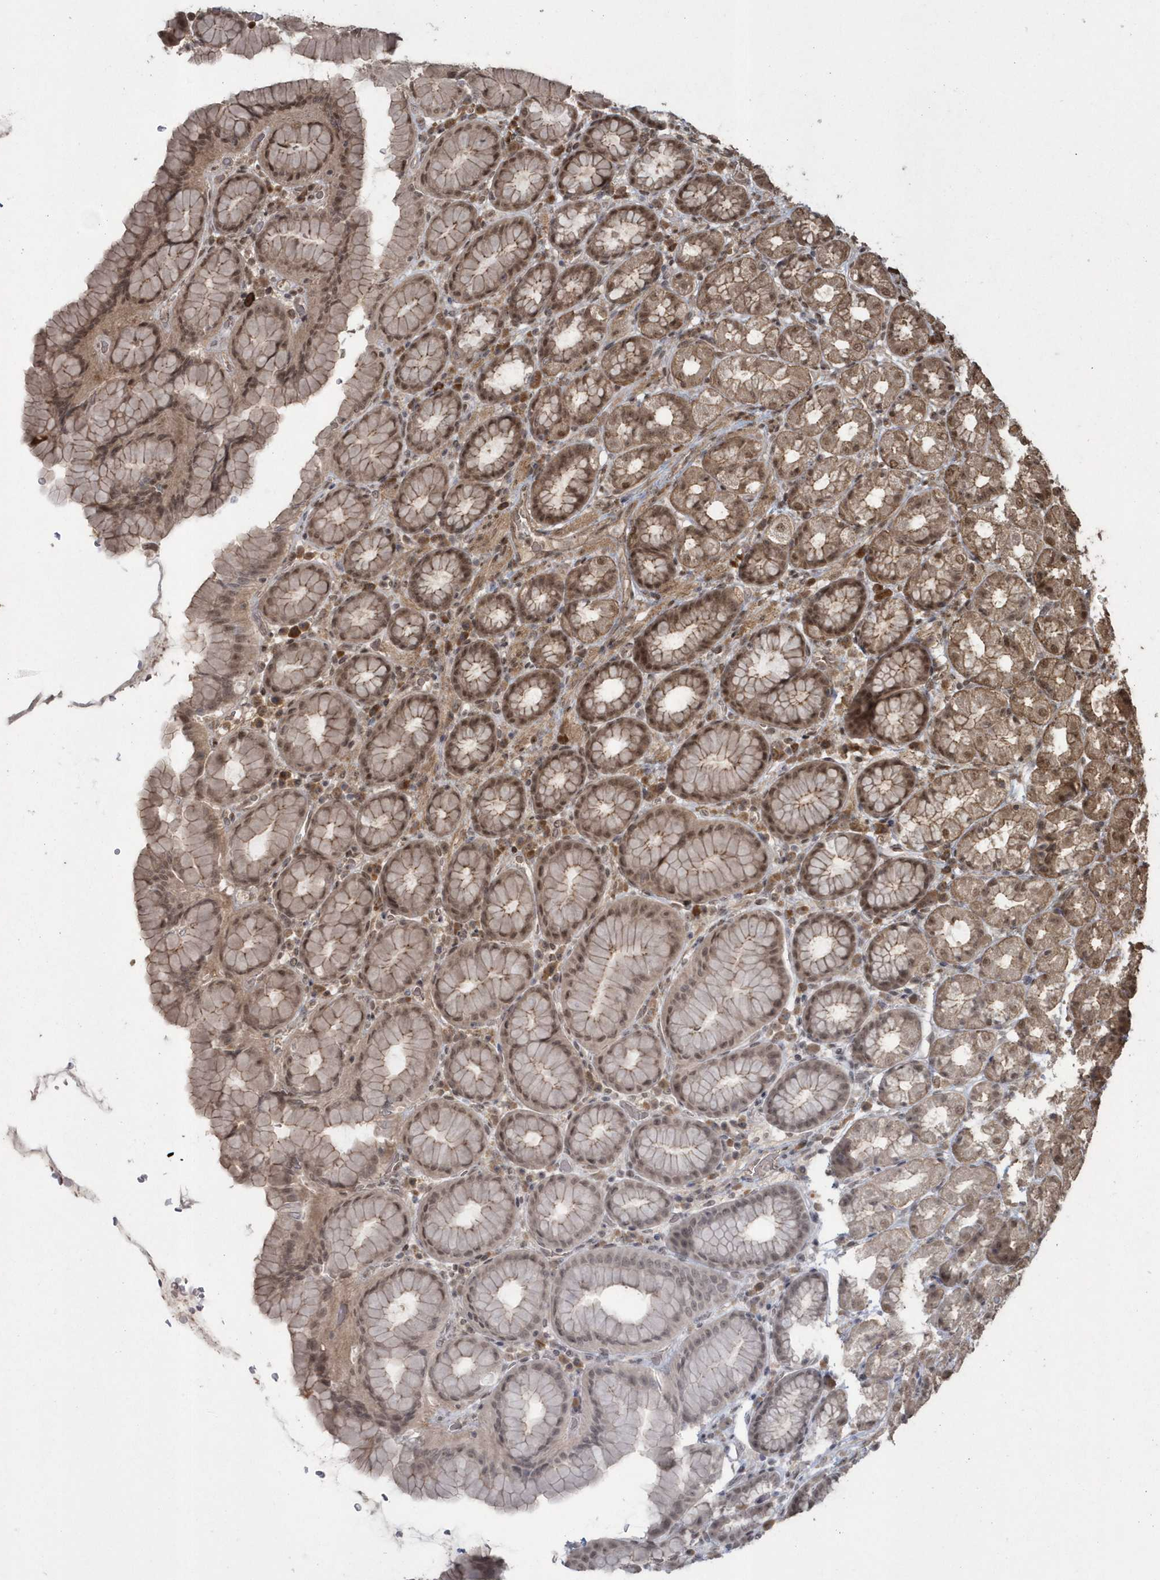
{"staining": {"intensity": "moderate", "quantity": "25%-75%", "location": "cytoplasmic/membranous,nuclear"}, "tissue": "stomach", "cell_type": "Glandular cells", "image_type": "normal", "snomed": [{"axis": "morphology", "description": "Normal tissue, NOS"}, {"axis": "topography", "description": "Stomach, upper"}], "caption": "A high-resolution image shows IHC staining of unremarkable stomach, which displays moderate cytoplasmic/membranous,nuclear positivity in approximately 25%-75% of glandular cells.", "gene": "EPB41L4A", "patient": {"sex": "male", "age": 68}}